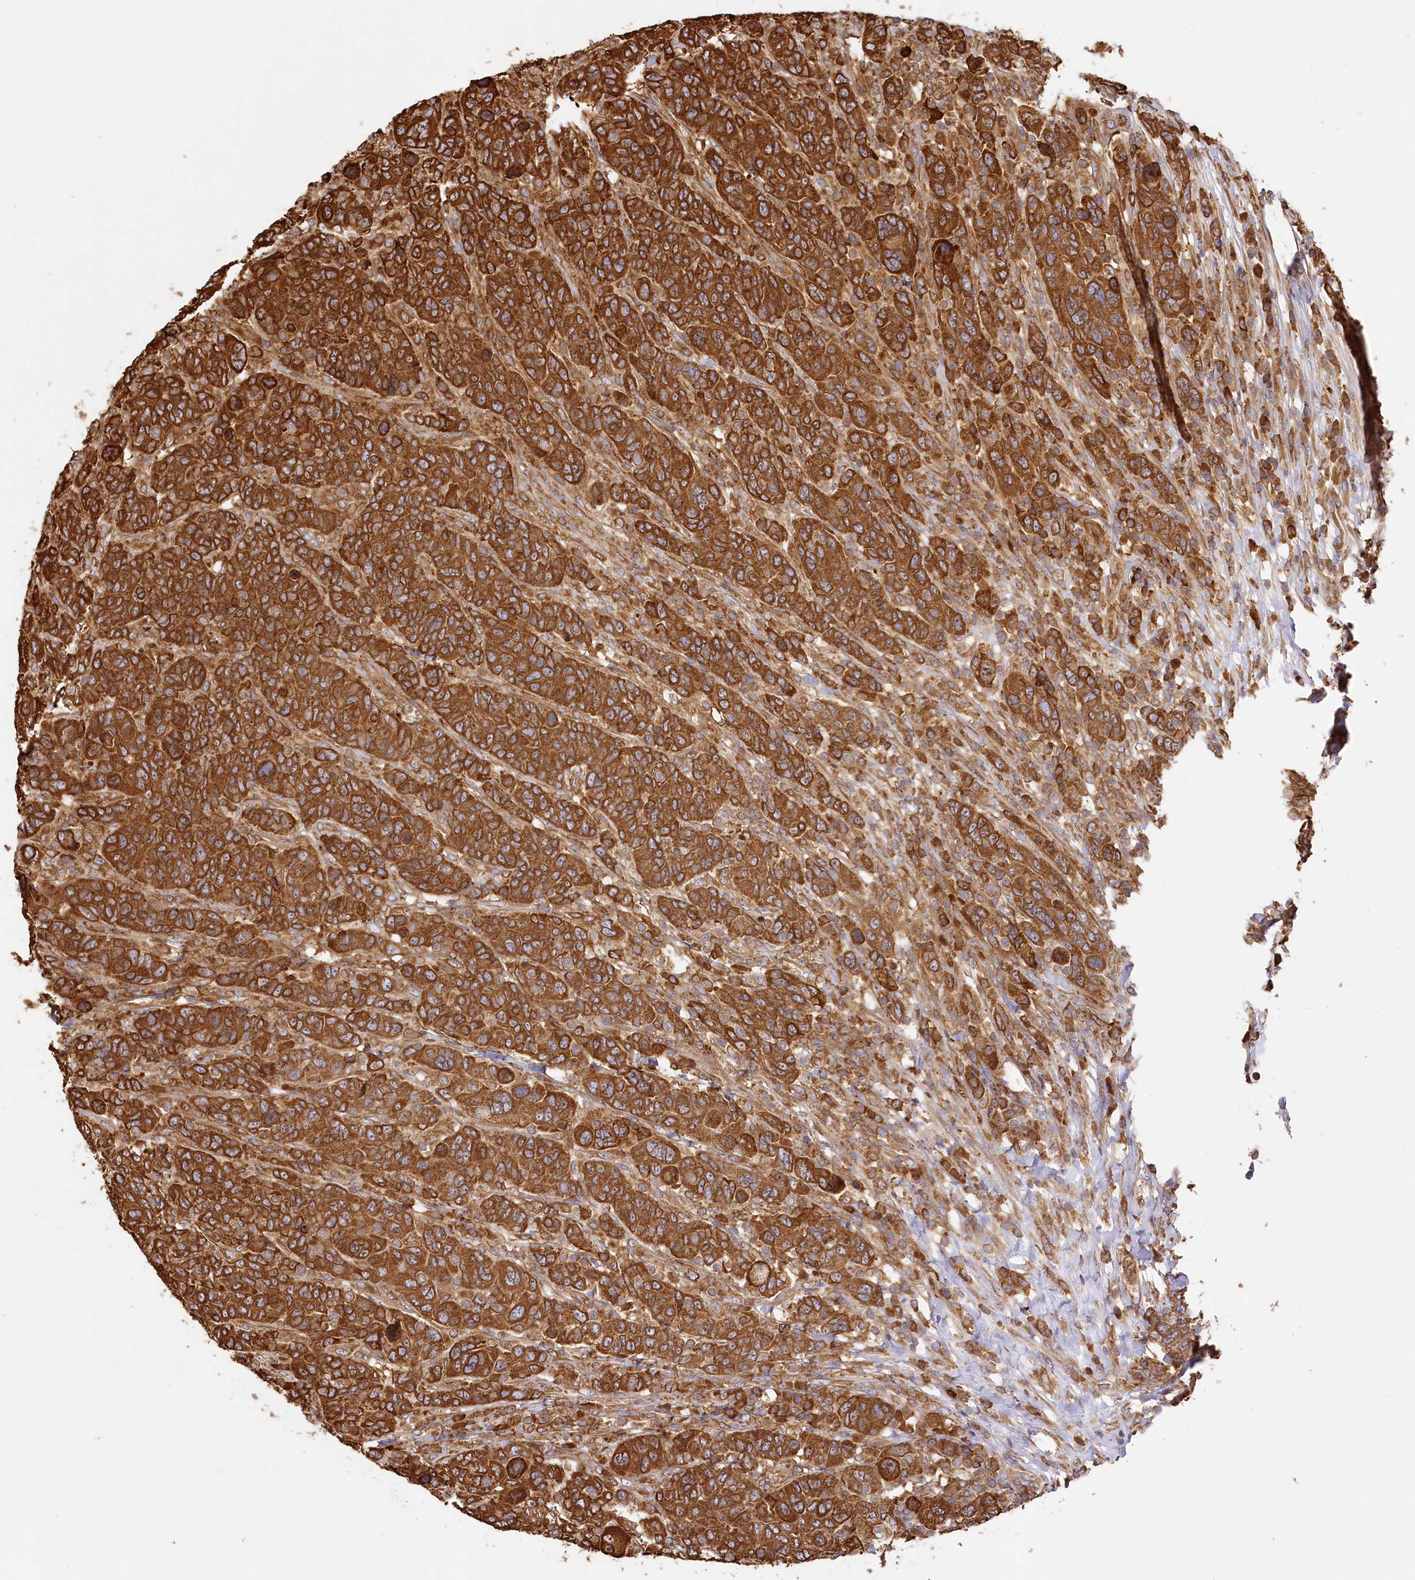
{"staining": {"intensity": "strong", "quantity": ">75%", "location": "cytoplasmic/membranous"}, "tissue": "breast cancer", "cell_type": "Tumor cells", "image_type": "cancer", "snomed": [{"axis": "morphology", "description": "Duct carcinoma"}, {"axis": "topography", "description": "Breast"}], "caption": "This micrograph shows immunohistochemistry (IHC) staining of infiltrating ductal carcinoma (breast), with high strong cytoplasmic/membranous positivity in approximately >75% of tumor cells.", "gene": "ACAP2", "patient": {"sex": "female", "age": 37}}